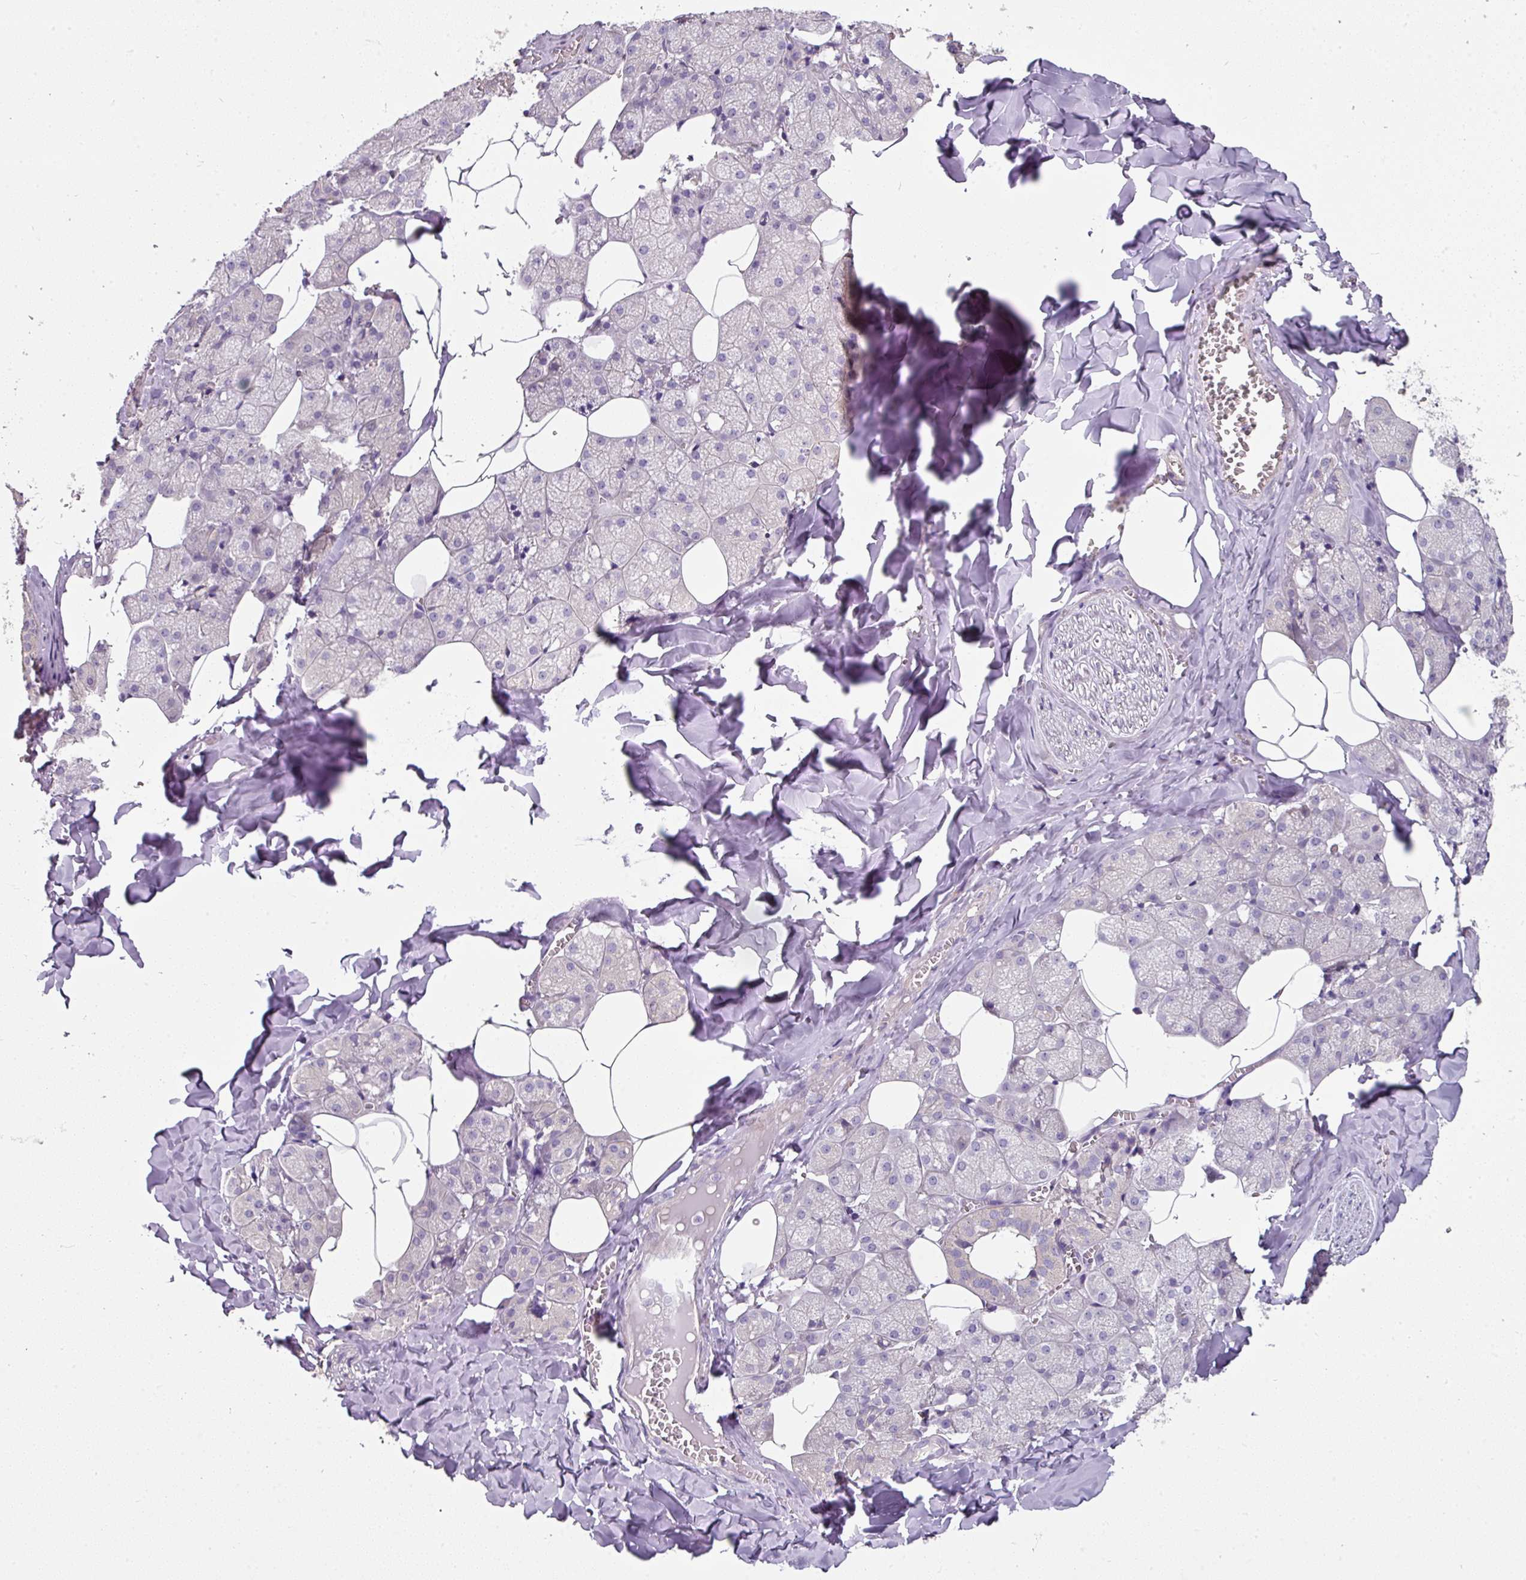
{"staining": {"intensity": "weak", "quantity": "<25%", "location": "cytoplasmic/membranous"}, "tissue": "salivary gland", "cell_type": "Glandular cells", "image_type": "normal", "snomed": [{"axis": "morphology", "description": "Normal tissue, NOS"}, {"axis": "topography", "description": "Salivary gland"}, {"axis": "topography", "description": "Peripheral nerve tissue"}], "caption": "Glandular cells show no significant staining in unremarkable salivary gland.", "gene": "C4orf48", "patient": {"sex": "male", "age": 38}}